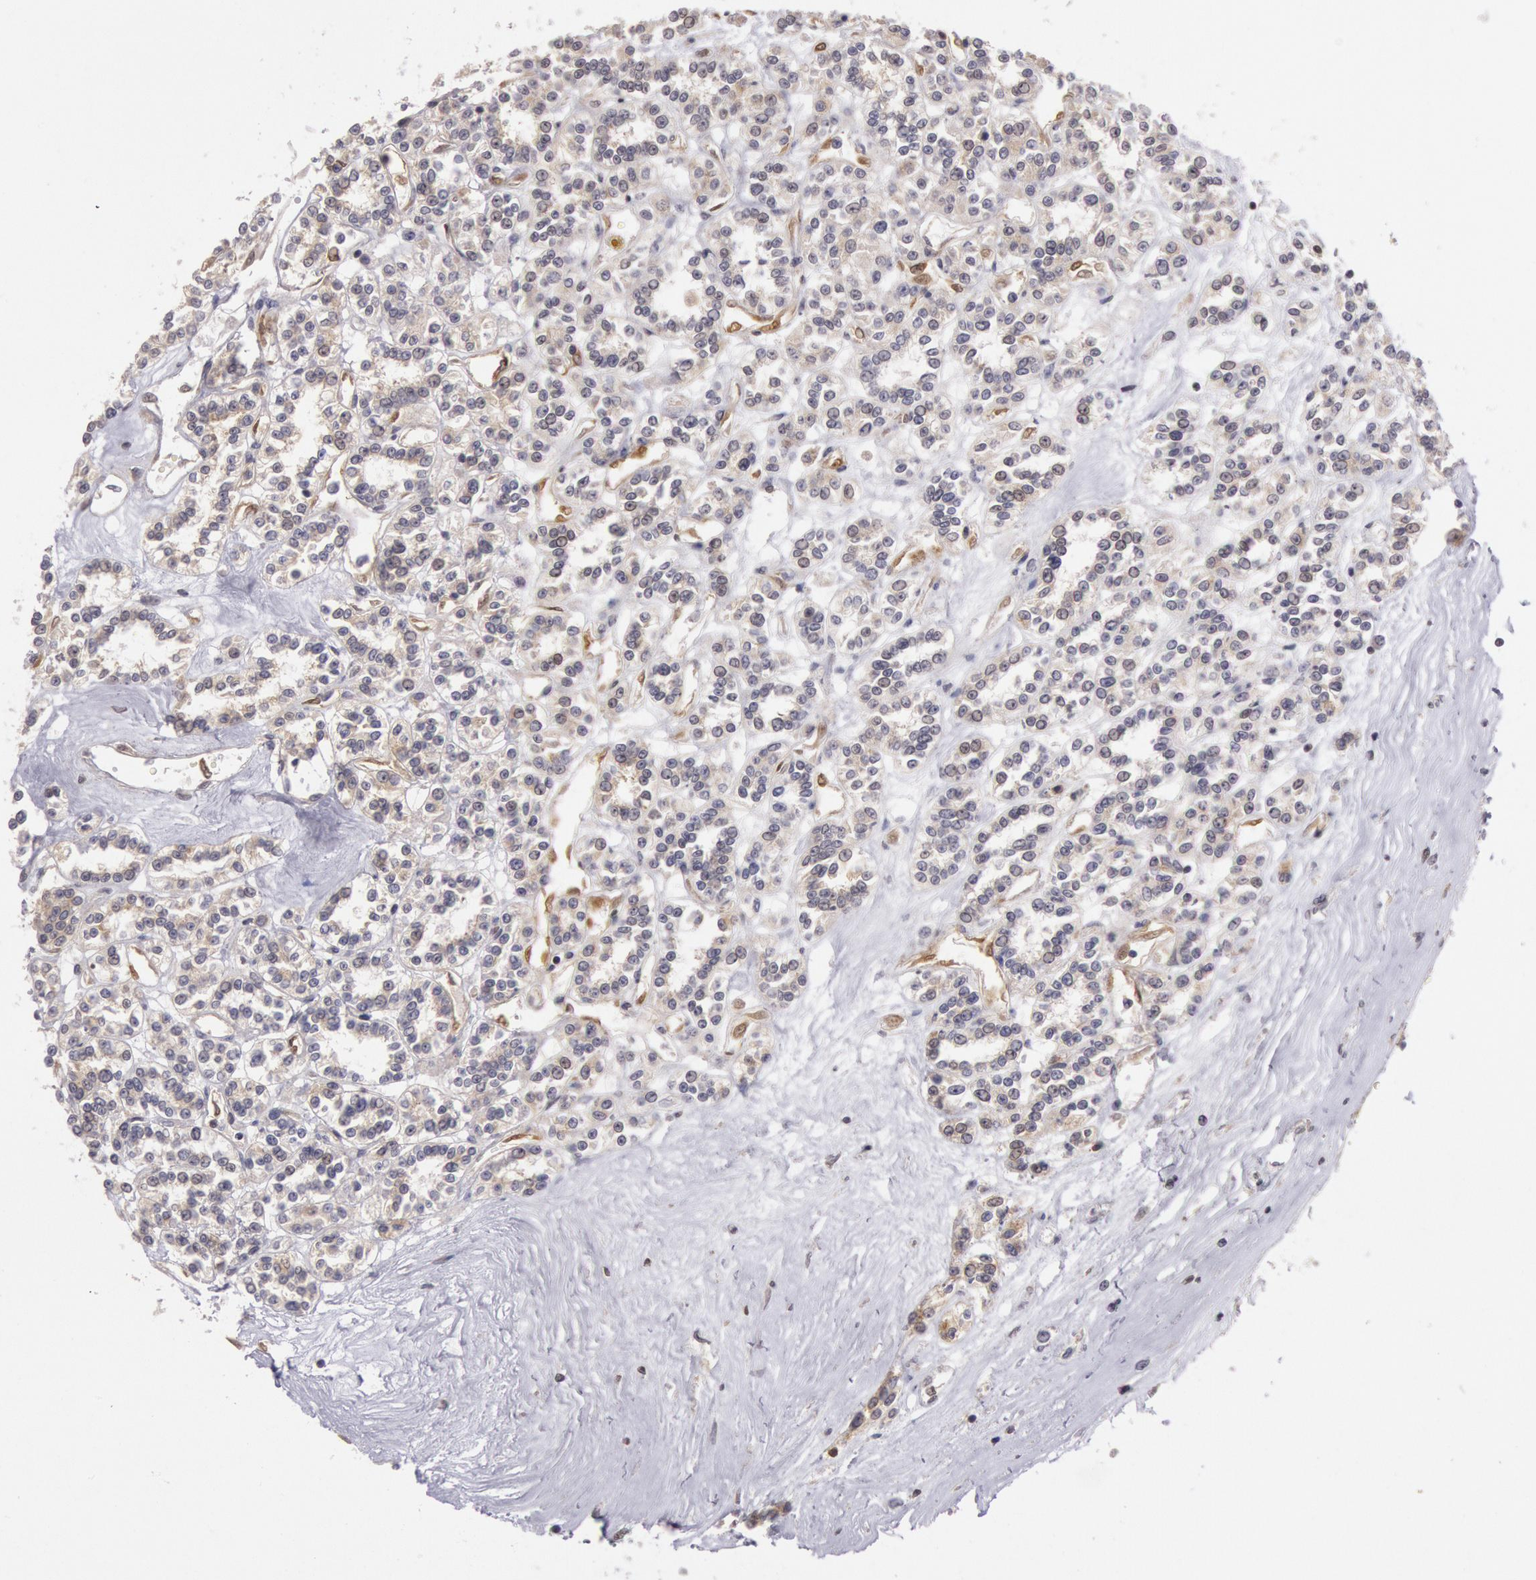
{"staining": {"intensity": "weak", "quantity": ">75%", "location": "cytoplasmic/membranous"}, "tissue": "renal cancer", "cell_type": "Tumor cells", "image_type": "cancer", "snomed": [{"axis": "morphology", "description": "Adenocarcinoma, NOS"}, {"axis": "topography", "description": "Kidney"}], "caption": "High-power microscopy captured an immunohistochemistry (IHC) micrograph of adenocarcinoma (renal), revealing weak cytoplasmic/membranous expression in approximately >75% of tumor cells.", "gene": "NMT2", "patient": {"sex": "female", "age": 76}}